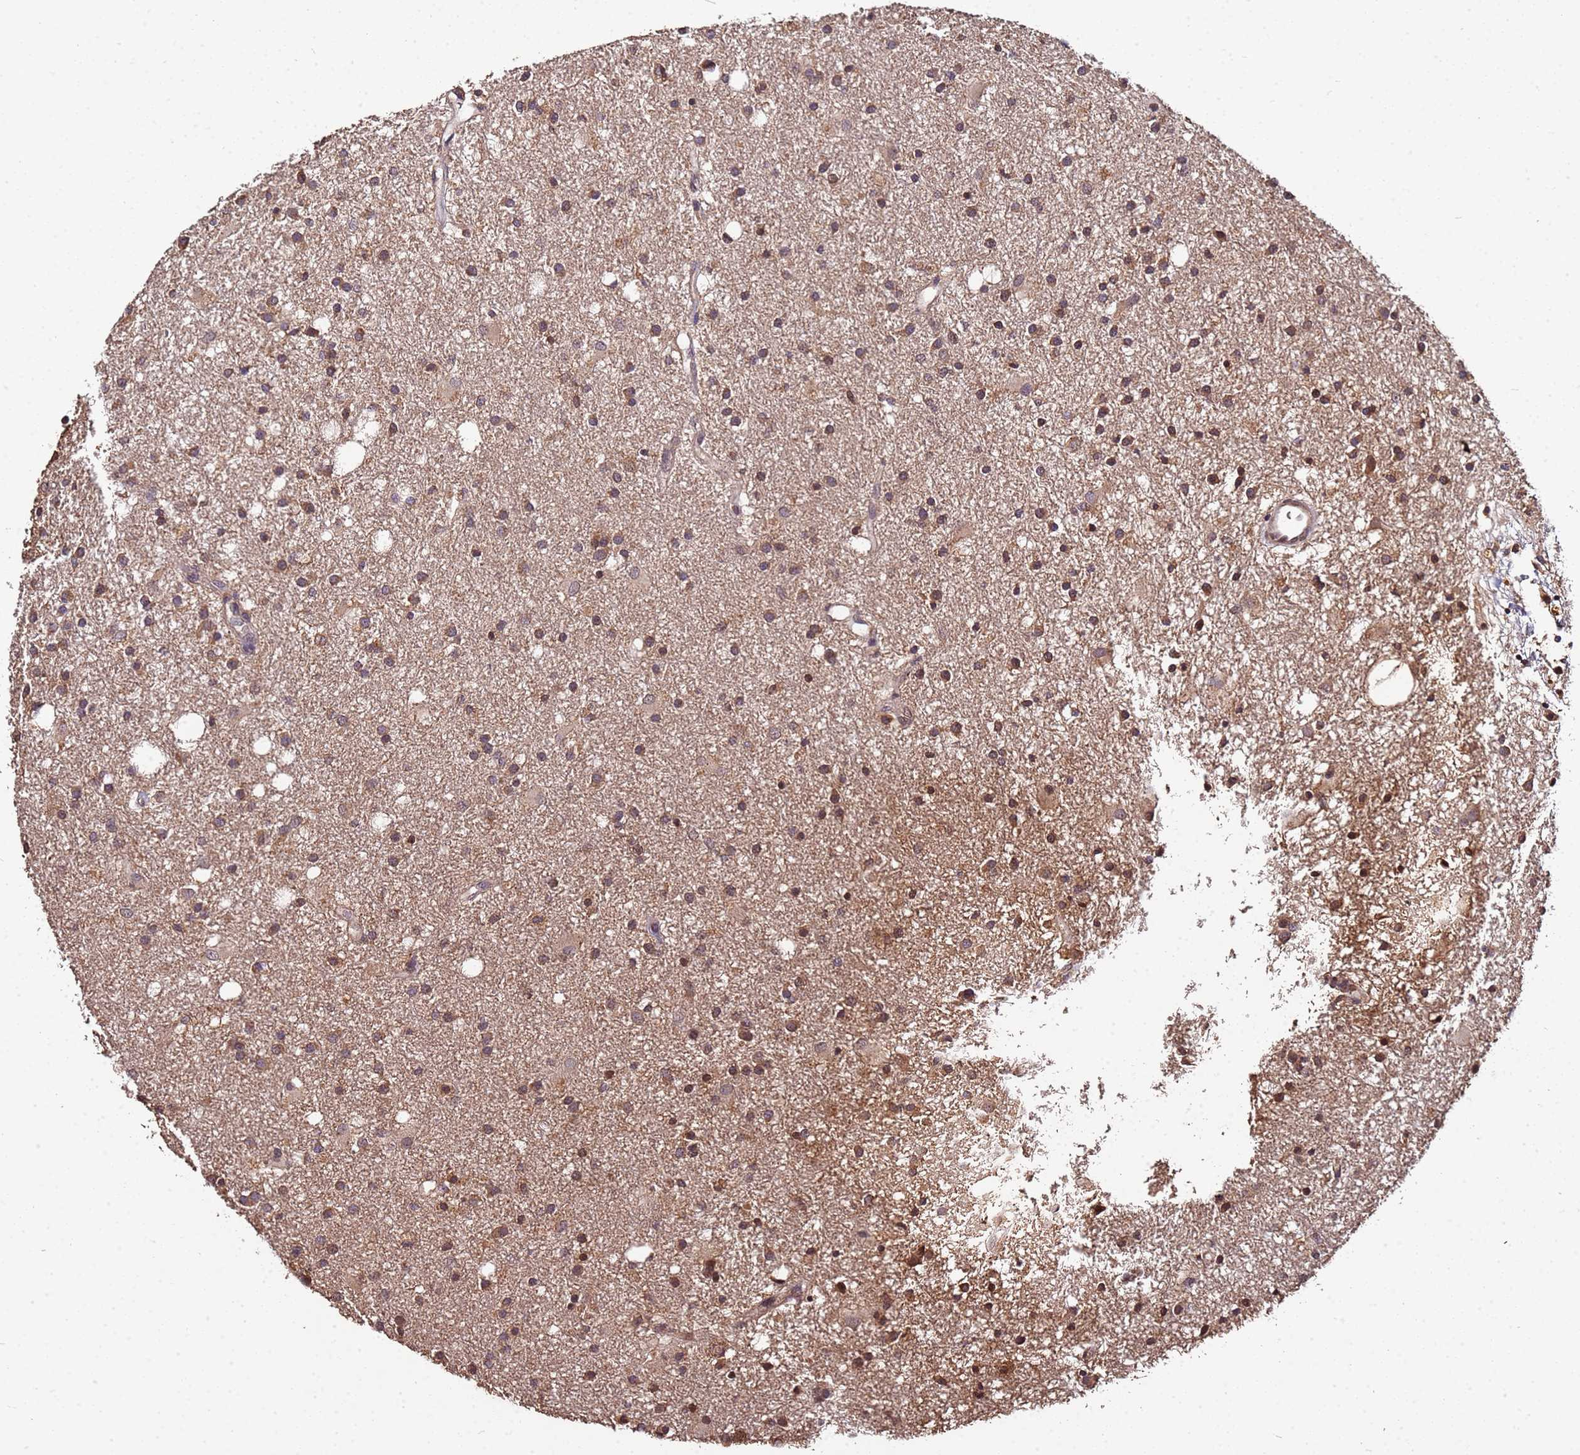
{"staining": {"intensity": "moderate", "quantity": ">75%", "location": "cytoplasmic/membranous"}, "tissue": "glioma", "cell_type": "Tumor cells", "image_type": "cancer", "snomed": [{"axis": "morphology", "description": "Glioma, malignant, High grade"}, {"axis": "topography", "description": "Brain"}], "caption": "Immunohistochemical staining of glioma reveals medium levels of moderate cytoplasmic/membranous expression in about >75% of tumor cells.", "gene": "GSPT2", "patient": {"sex": "male", "age": 77}}